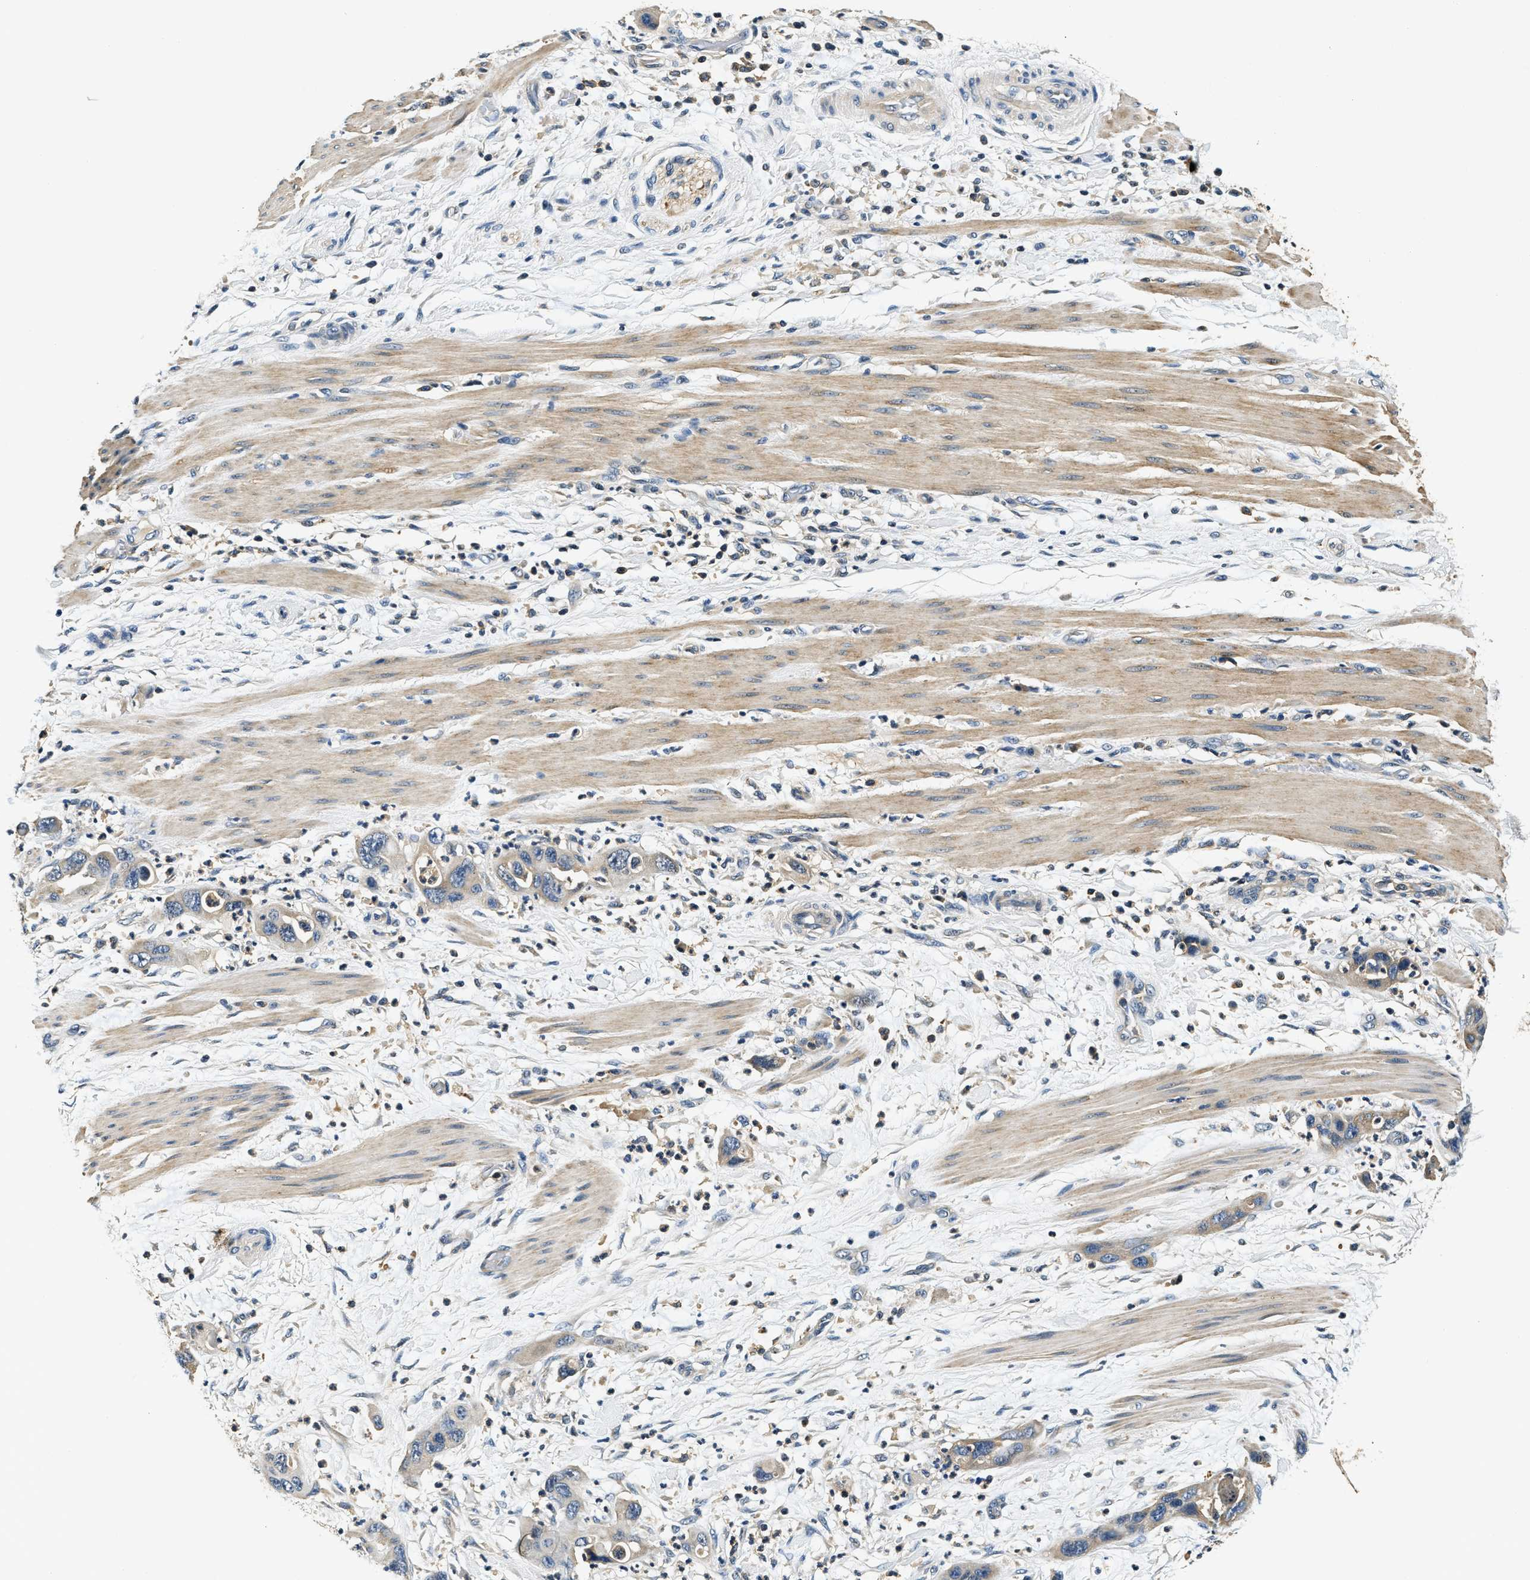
{"staining": {"intensity": "weak", "quantity": ">75%", "location": "cytoplasmic/membranous"}, "tissue": "pancreatic cancer", "cell_type": "Tumor cells", "image_type": "cancer", "snomed": [{"axis": "morphology", "description": "Adenocarcinoma, NOS"}, {"axis": "topography", "description": "Pancreas"}], "caption": "Adenocarcinoma (pancreatic) stained with a brown dye reveals weak cytoplasmic/membranous positive staining in about >75% of tumor cells.", "gene": "RESF1", "patient": {"sex": "female", "age": 71}}